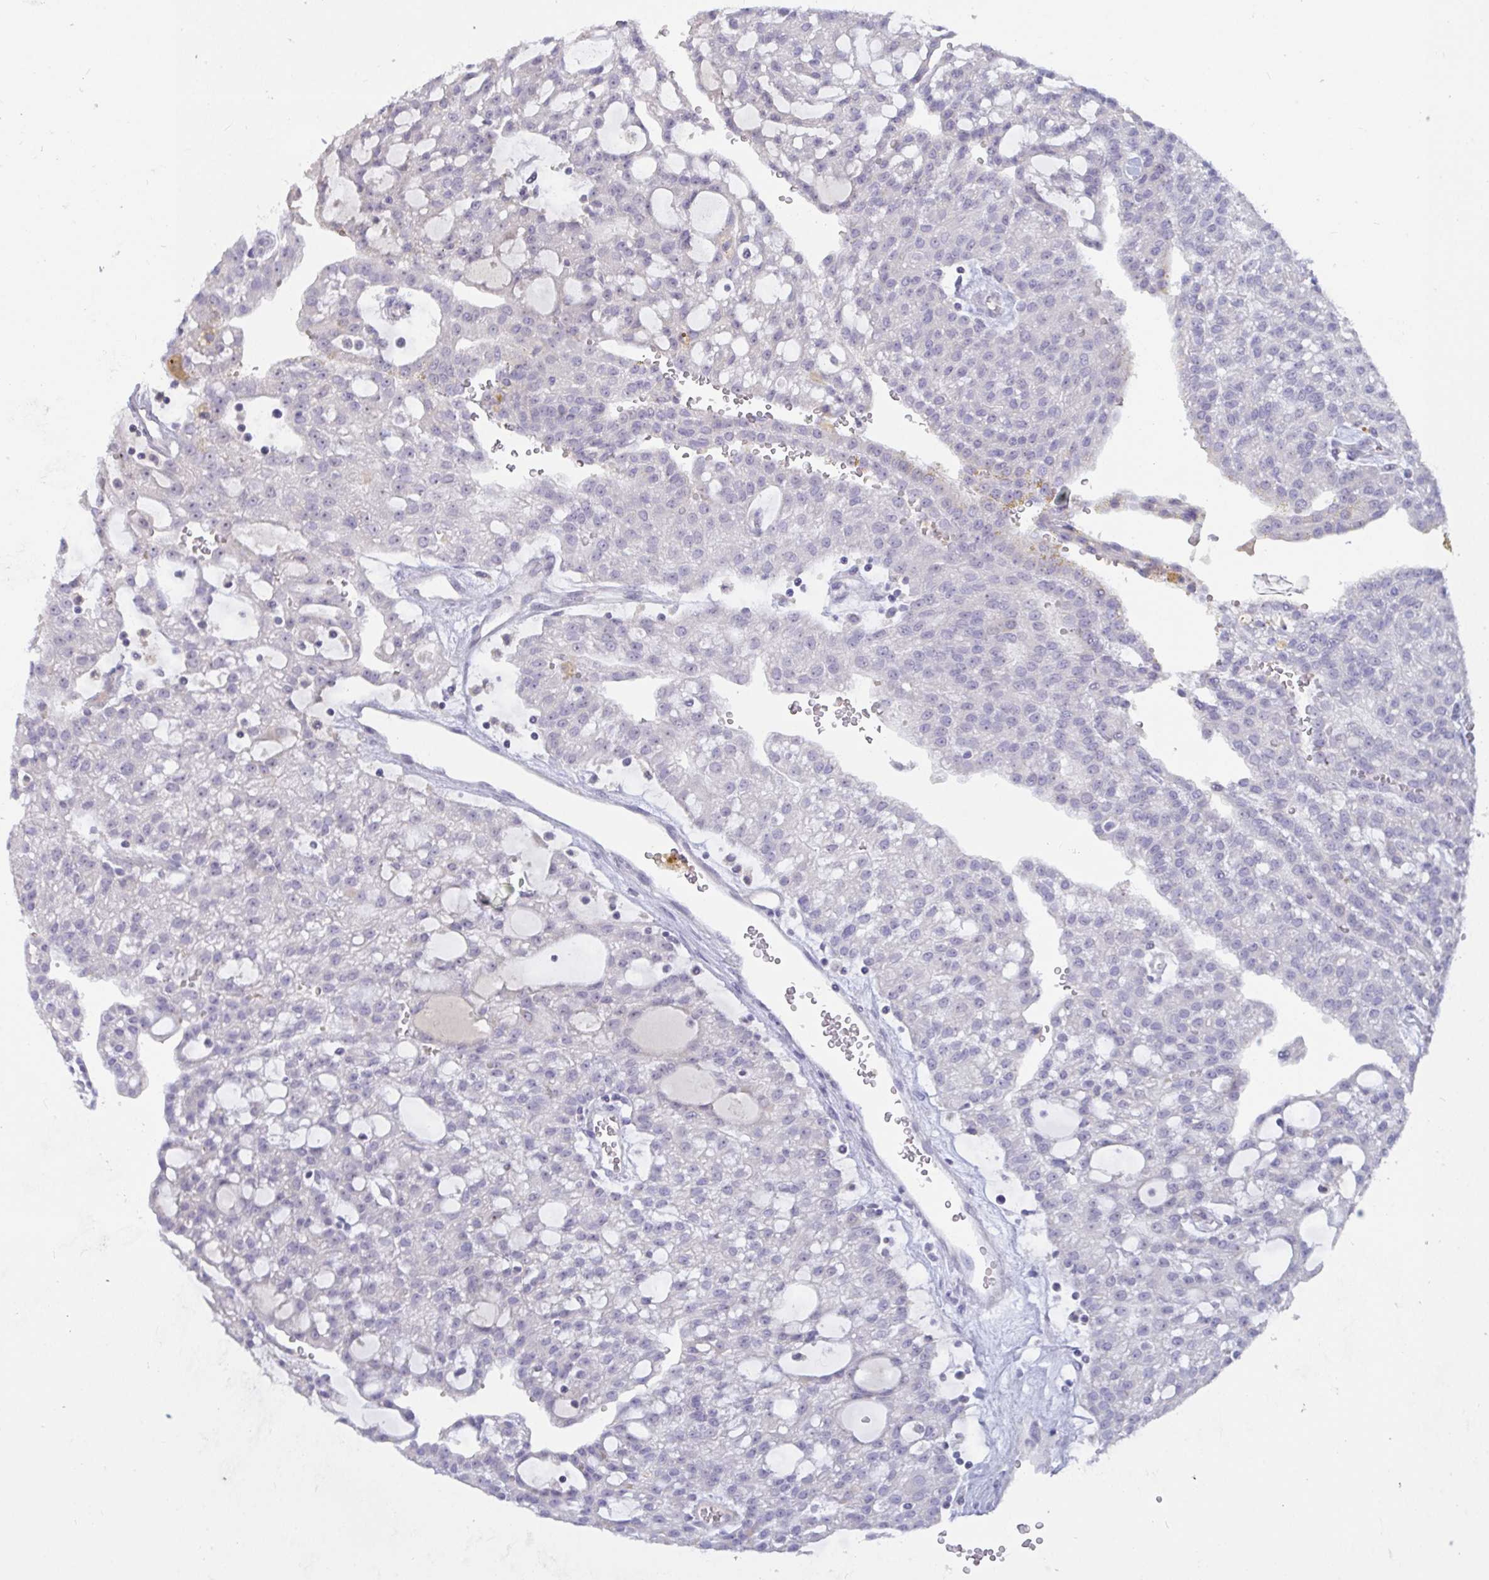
{"staining": {"intensity": "negative", "quantity": "none", "location": "none"}, "tissue": "renal cancer", "cell_type": "Tumor cells", "image_type": "cancer", "snomed": [{"axis": "morphology", "description": "Adenocarcinoma, NOS"}, {"axis": "topography", "description": "Kidney"}], "caption": "Immunohistochemistry photomicrograph of renal cancer stained for a protein (brown), which exhibits no positivity in tumor cells.", "gene": "MYC", "patient": {"sex": "male", "age": 63}}